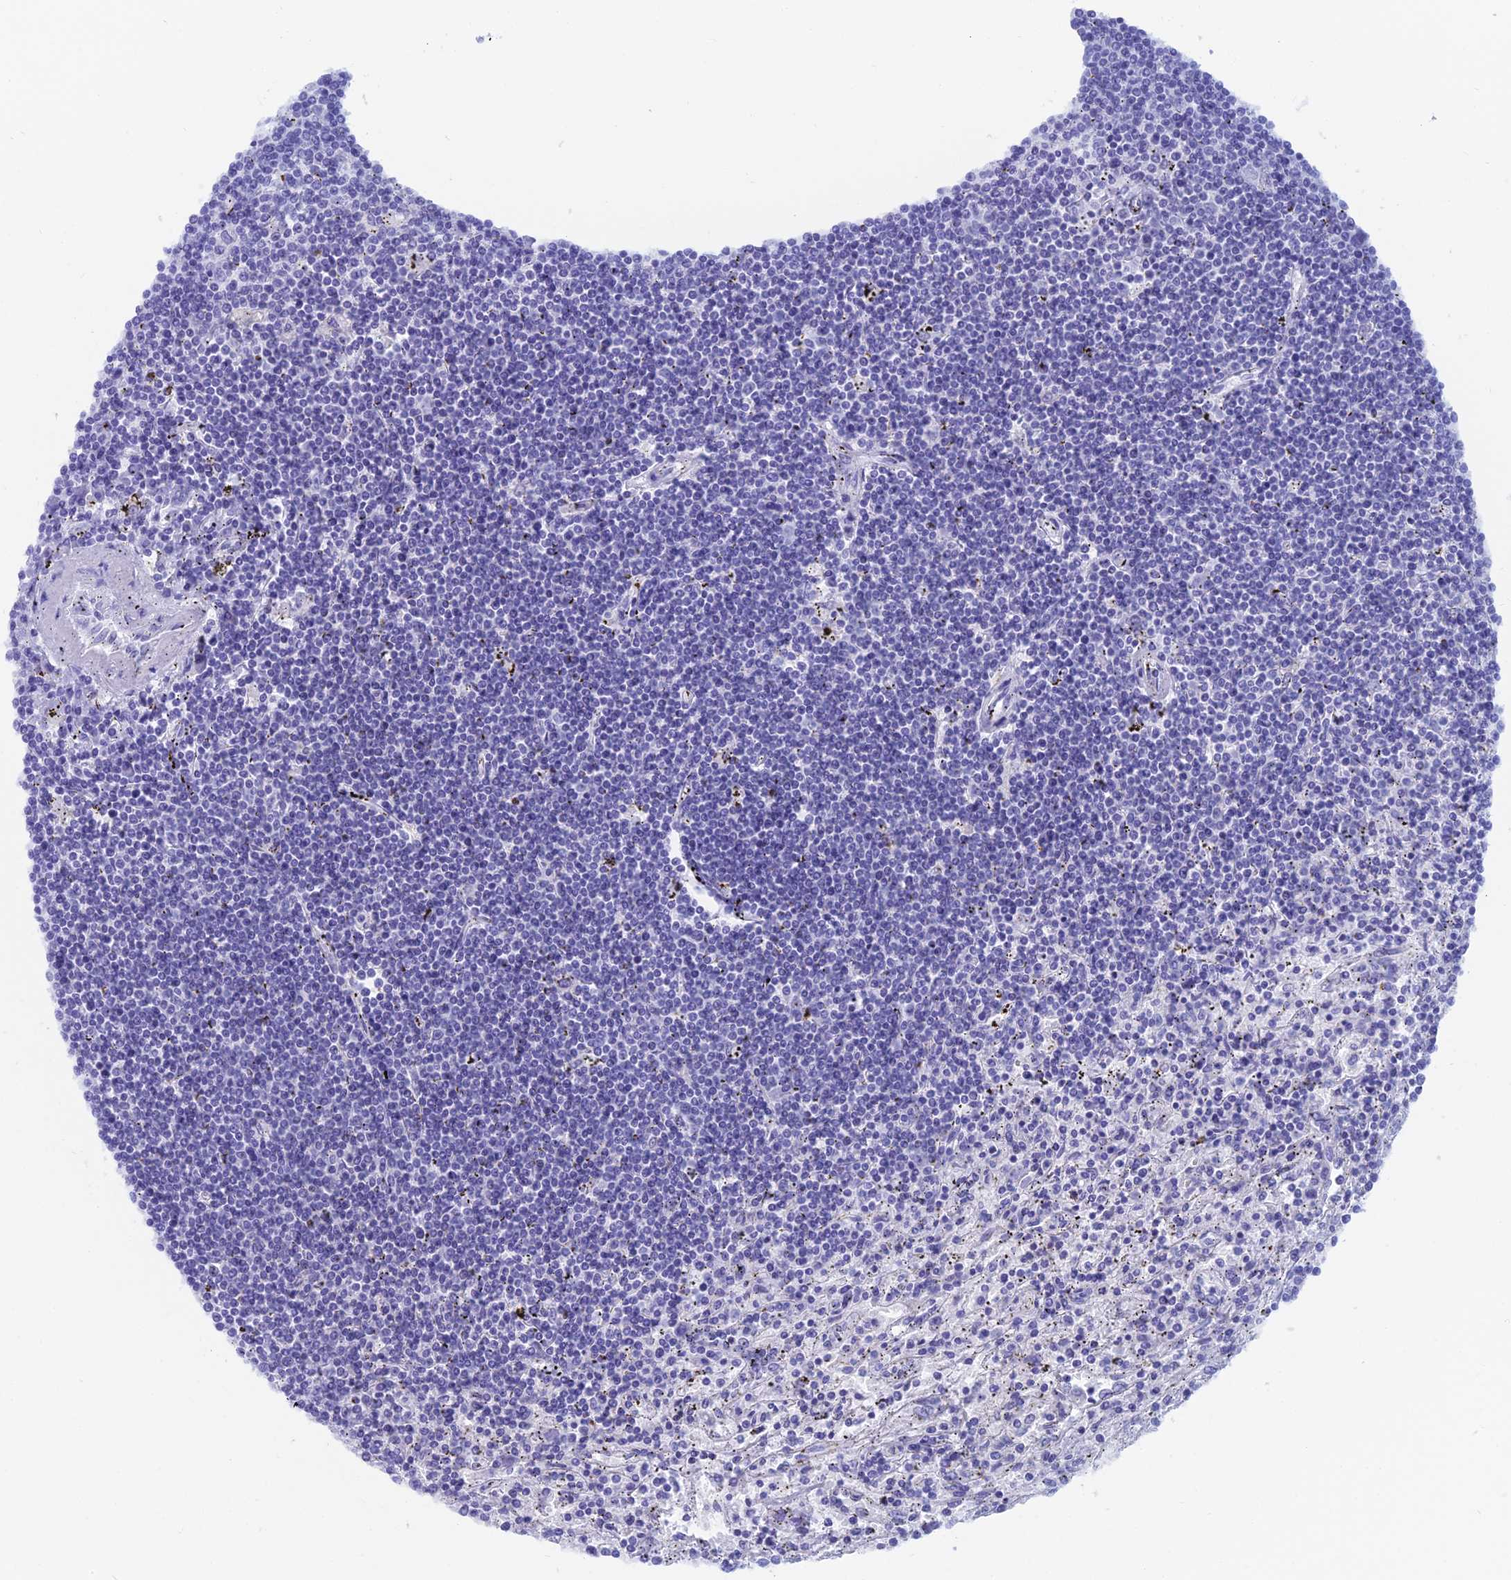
{"staining": {"intensity": "negative", "quantity": "none", "location": "none"}, "tissue": "lymphoma", "cell_type": "Tumor cells", "image_type": "cancer", "snomed": [{"axis": "morphology", "description": "Malignant lymphoma, non-Hodgkin's type, Low grade"}, {"axis": "topography", "description": "Spleen"}], "caption": "Tumor cells show no significant staining in lymphoma. (DAB immunohistochemistry (IHC), high magnification).", "gene": "CAPS", "patient": {"sex": "male", "age": 76}}